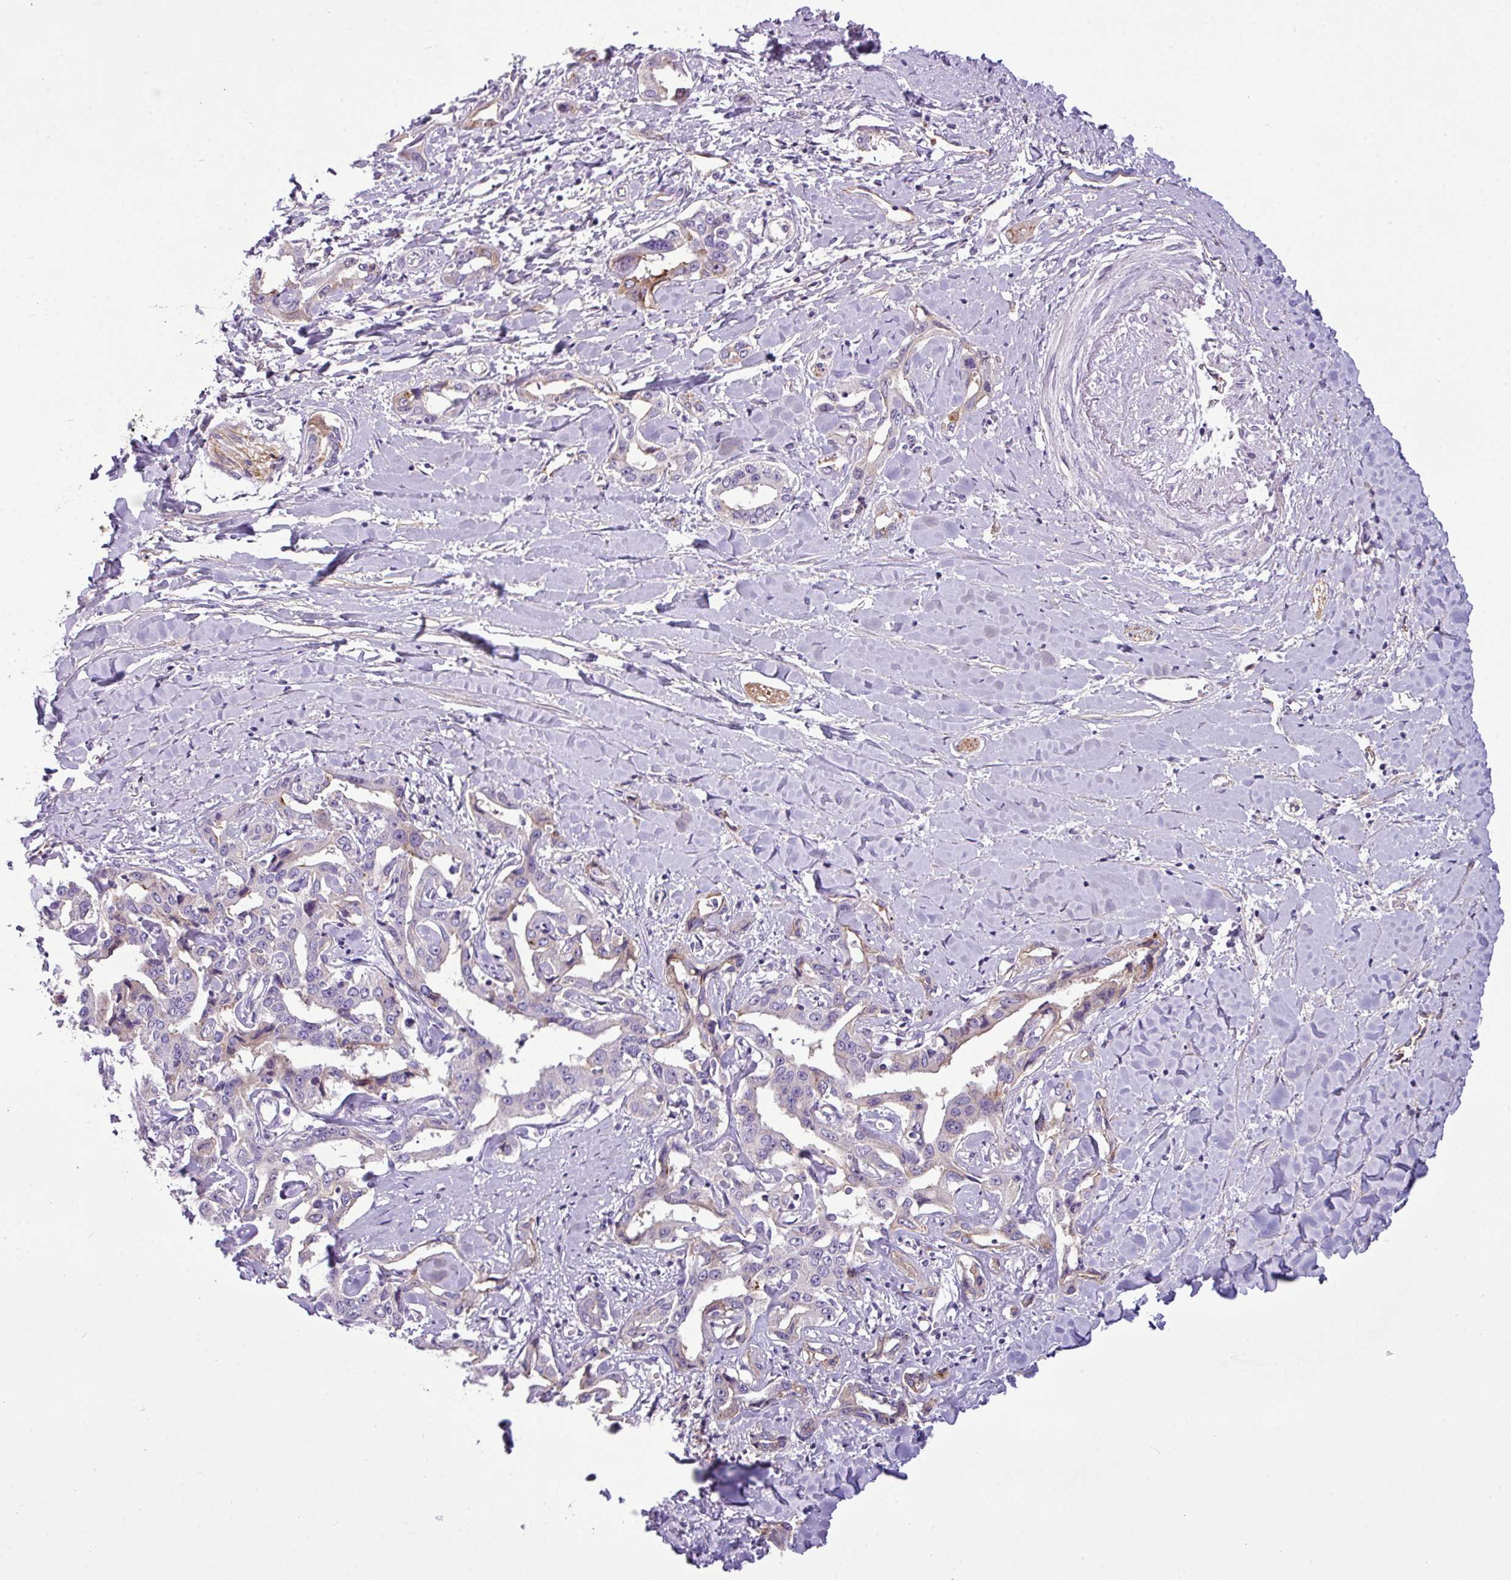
{"staining": {"intensity": "negative", "quantity": "none", "location": "none"}, "tissue": "liver cancer", "cell_type": "Tumor cells", "image_type": "cancer", "snomed": [{"axis": "morphology", "description": "Cholangiocarcinoma"}, {"axis": "topography", "description": "Liver"}], "caption": "The image demonstrates no staining of tumor cells in liver cancer. (Stains: DAB (3,3'-diaminobenzidine) IHC with hematoxylin counter stain, Microscopy: brightfield microscopy at high magnification).", "gene": "TMEM178B", "patient": {"sex": "male", "age": 59}}